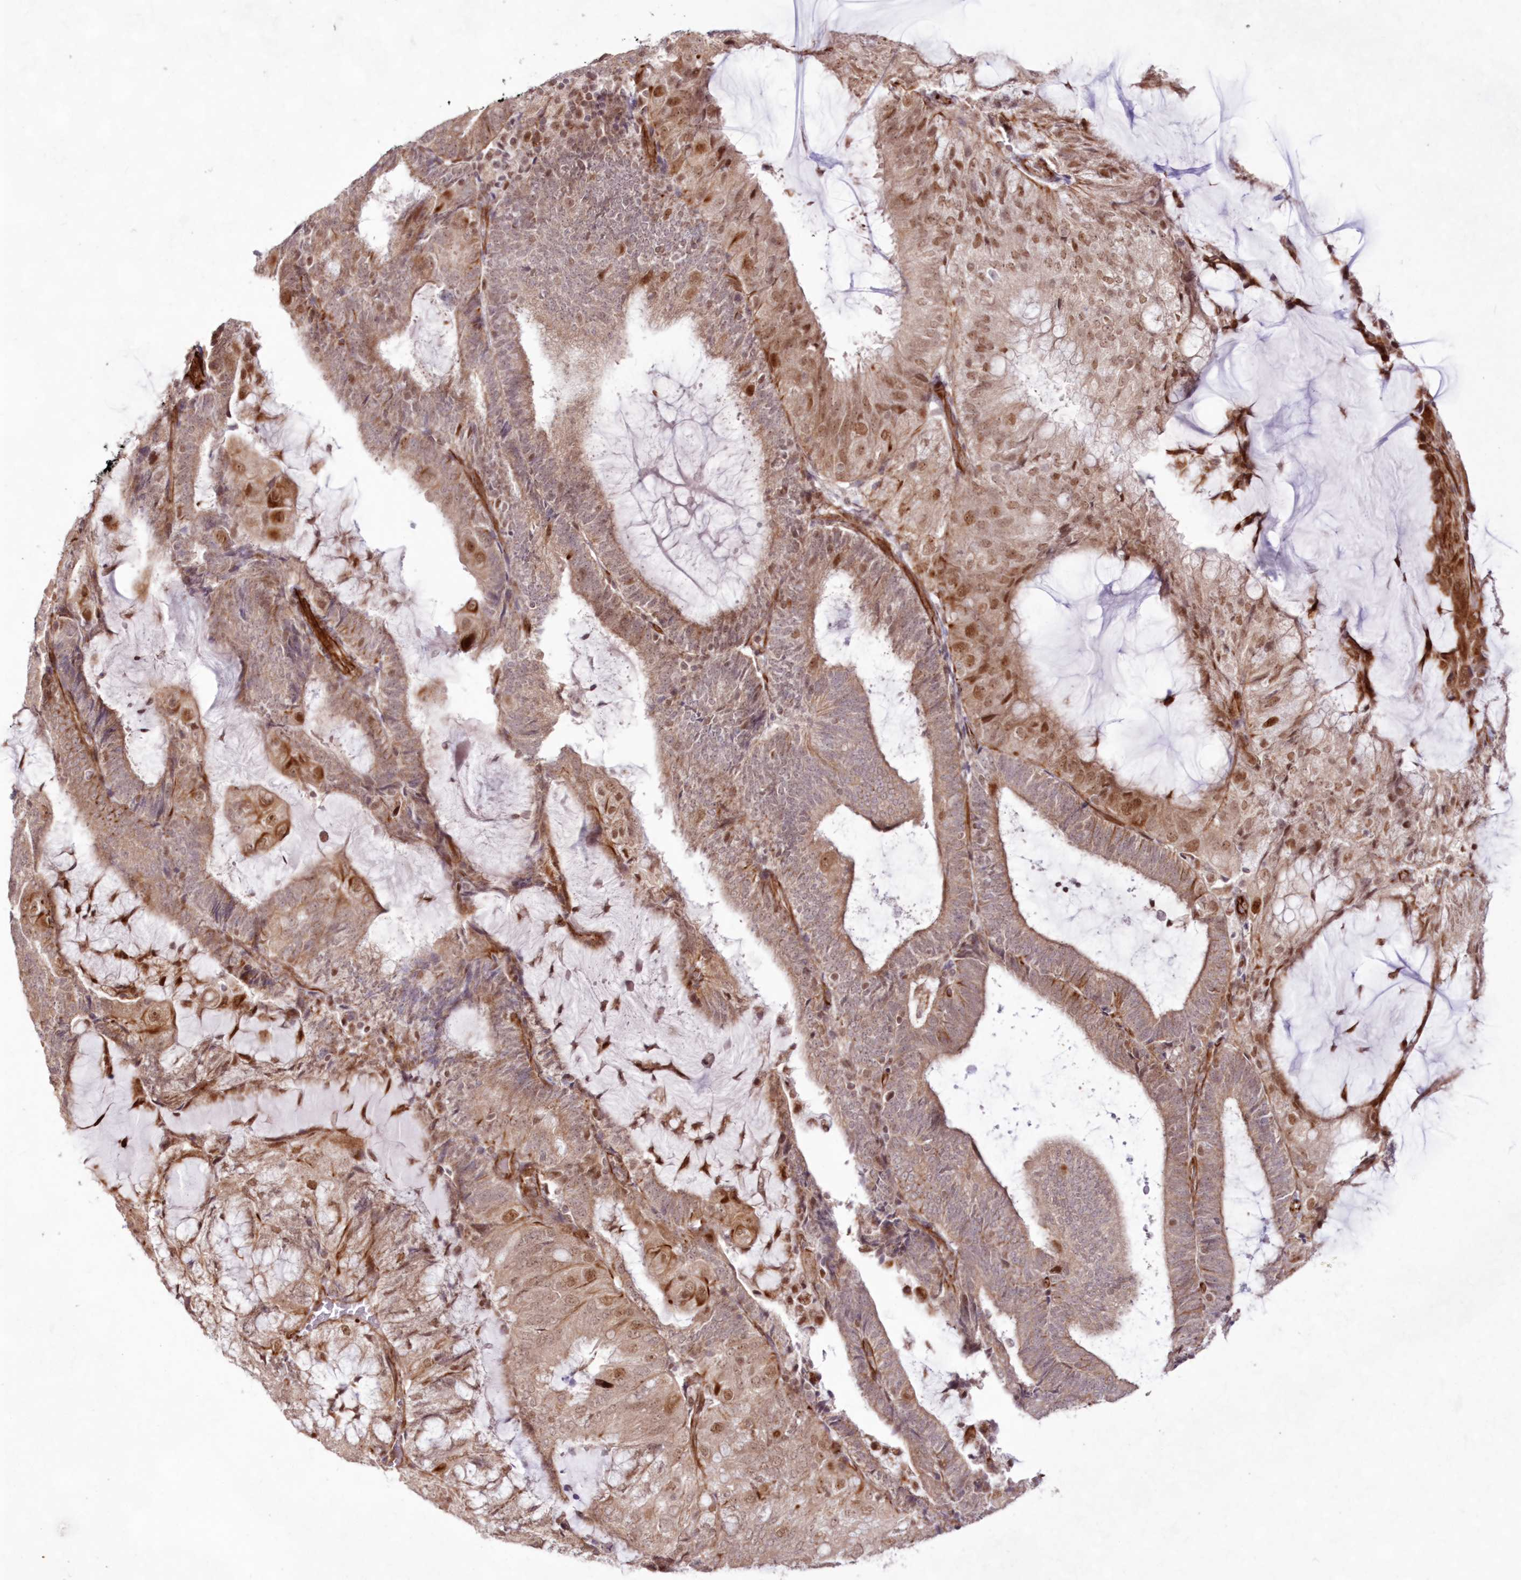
{"staining": {"intensity": "moderate", "quantity": ">75%", "location": "cytoplasmic/membranous,nuclear"}, "tissue": "endometrial cancer", "cell_type": "Tumor cells", "image_type": "cancer", "snomed": [{"axis": "morphology", "description": "Adenocarcinoma, NOS"}, {"axis": "topography", "description": "Endometrium"}], "caption": "Protein expression analysis of human endometrial adenocarcinoma reveals moderate cytoplasmic/membranous and nuclear positivity in about >75% of tumor cells.", "gene": "SNIP1", "patient": {"sex": "female", "age": 81}}